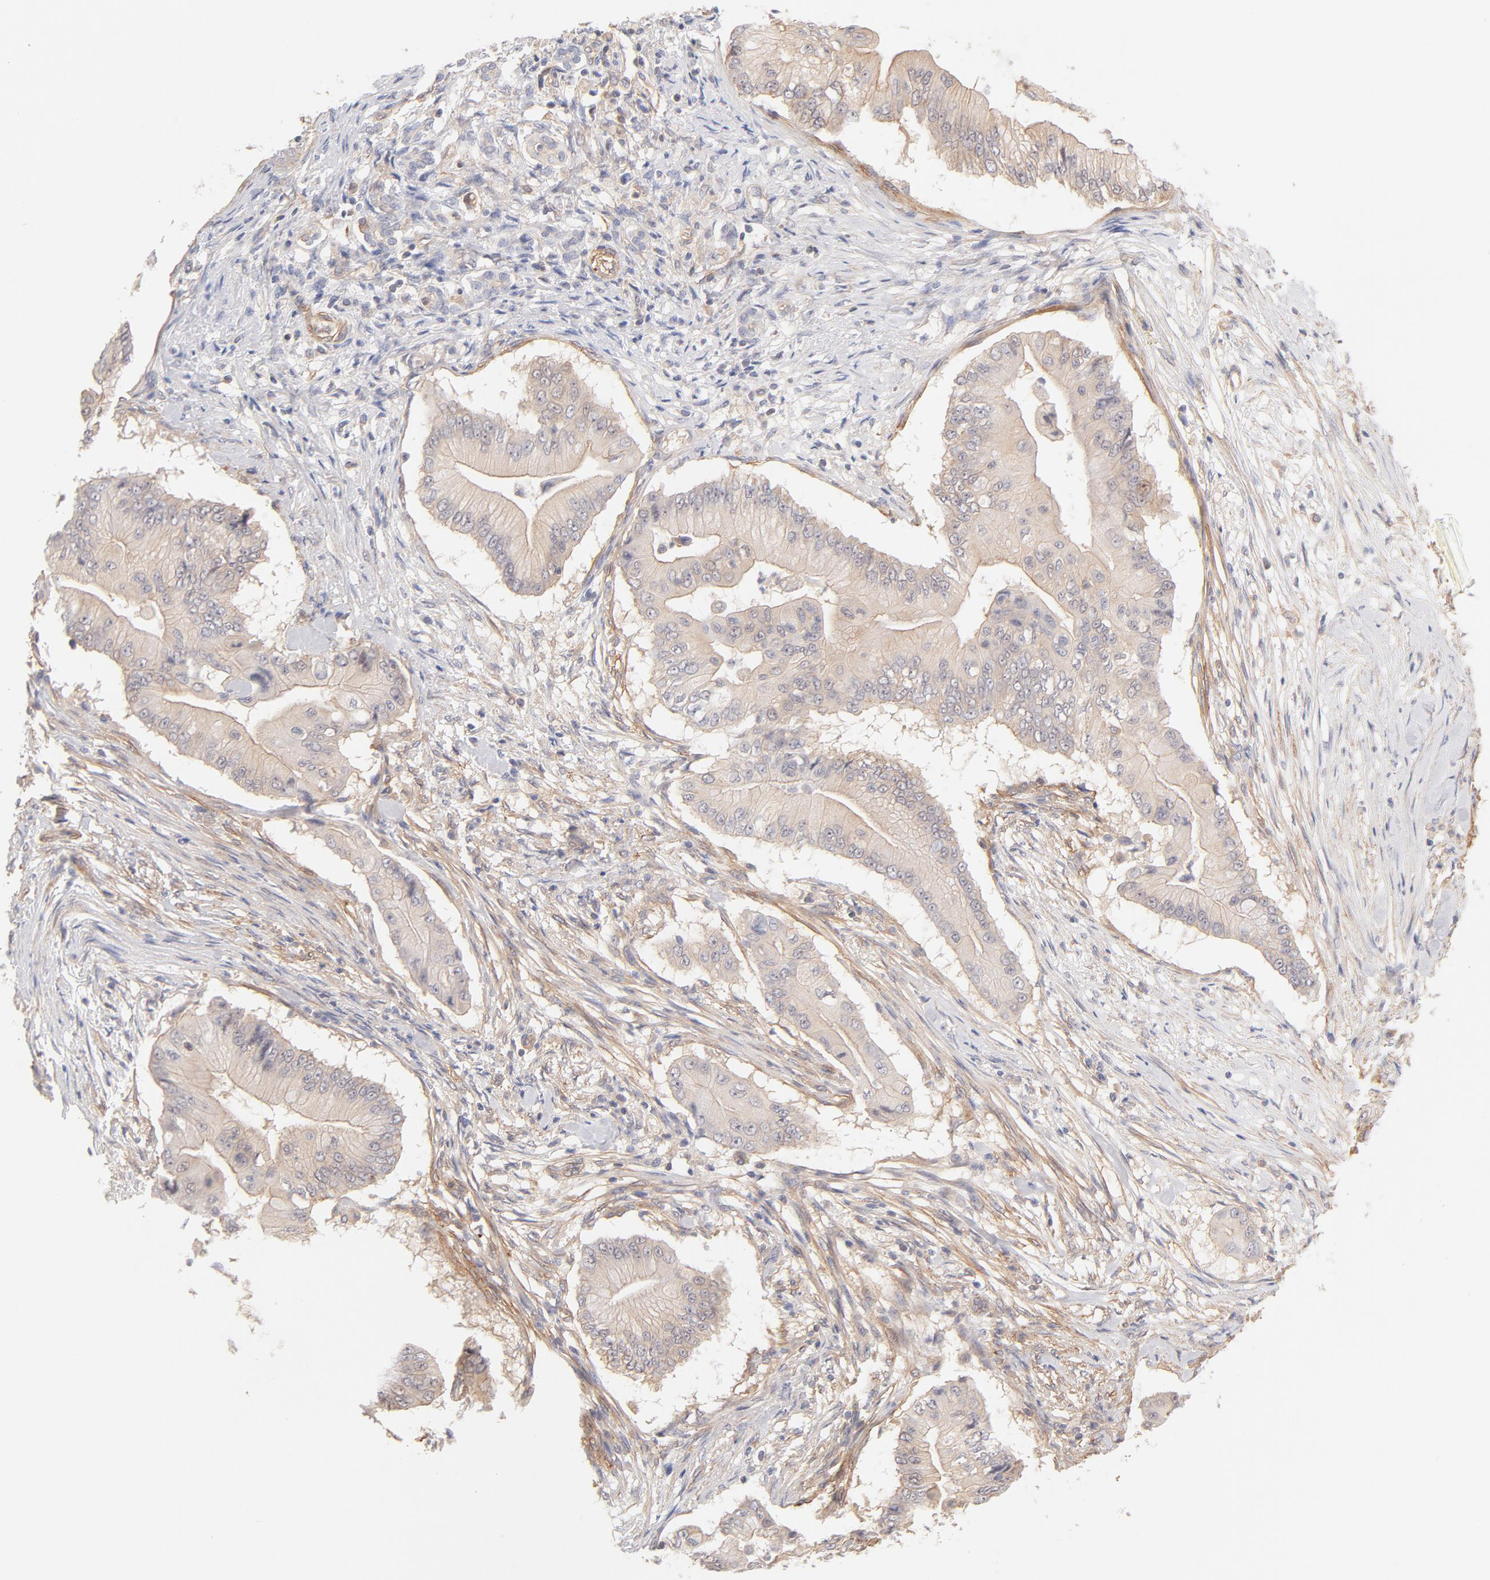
{"staining": {"intensity": "weak", "quantity": "25%-75%", "location": "cytoplasmic/membranous"}, "tissue": "pancreatic cancer", "cell_type": "Tumor cells", "image_type": "cancer", "snomed": [{"axis": "morphology", "description": "Adenocarcinoma, NOS"}, {"axis": "topography", "description": "Pancreas"}], "caption": "This is a histology image of IHC staining of pancreatic adenocarcinoma, which shows weak staining in the cytoplasmic/membranous of tumor cells.", "gene": "LDLRAP1", "patient": {"sex": "male", "age": 62}}